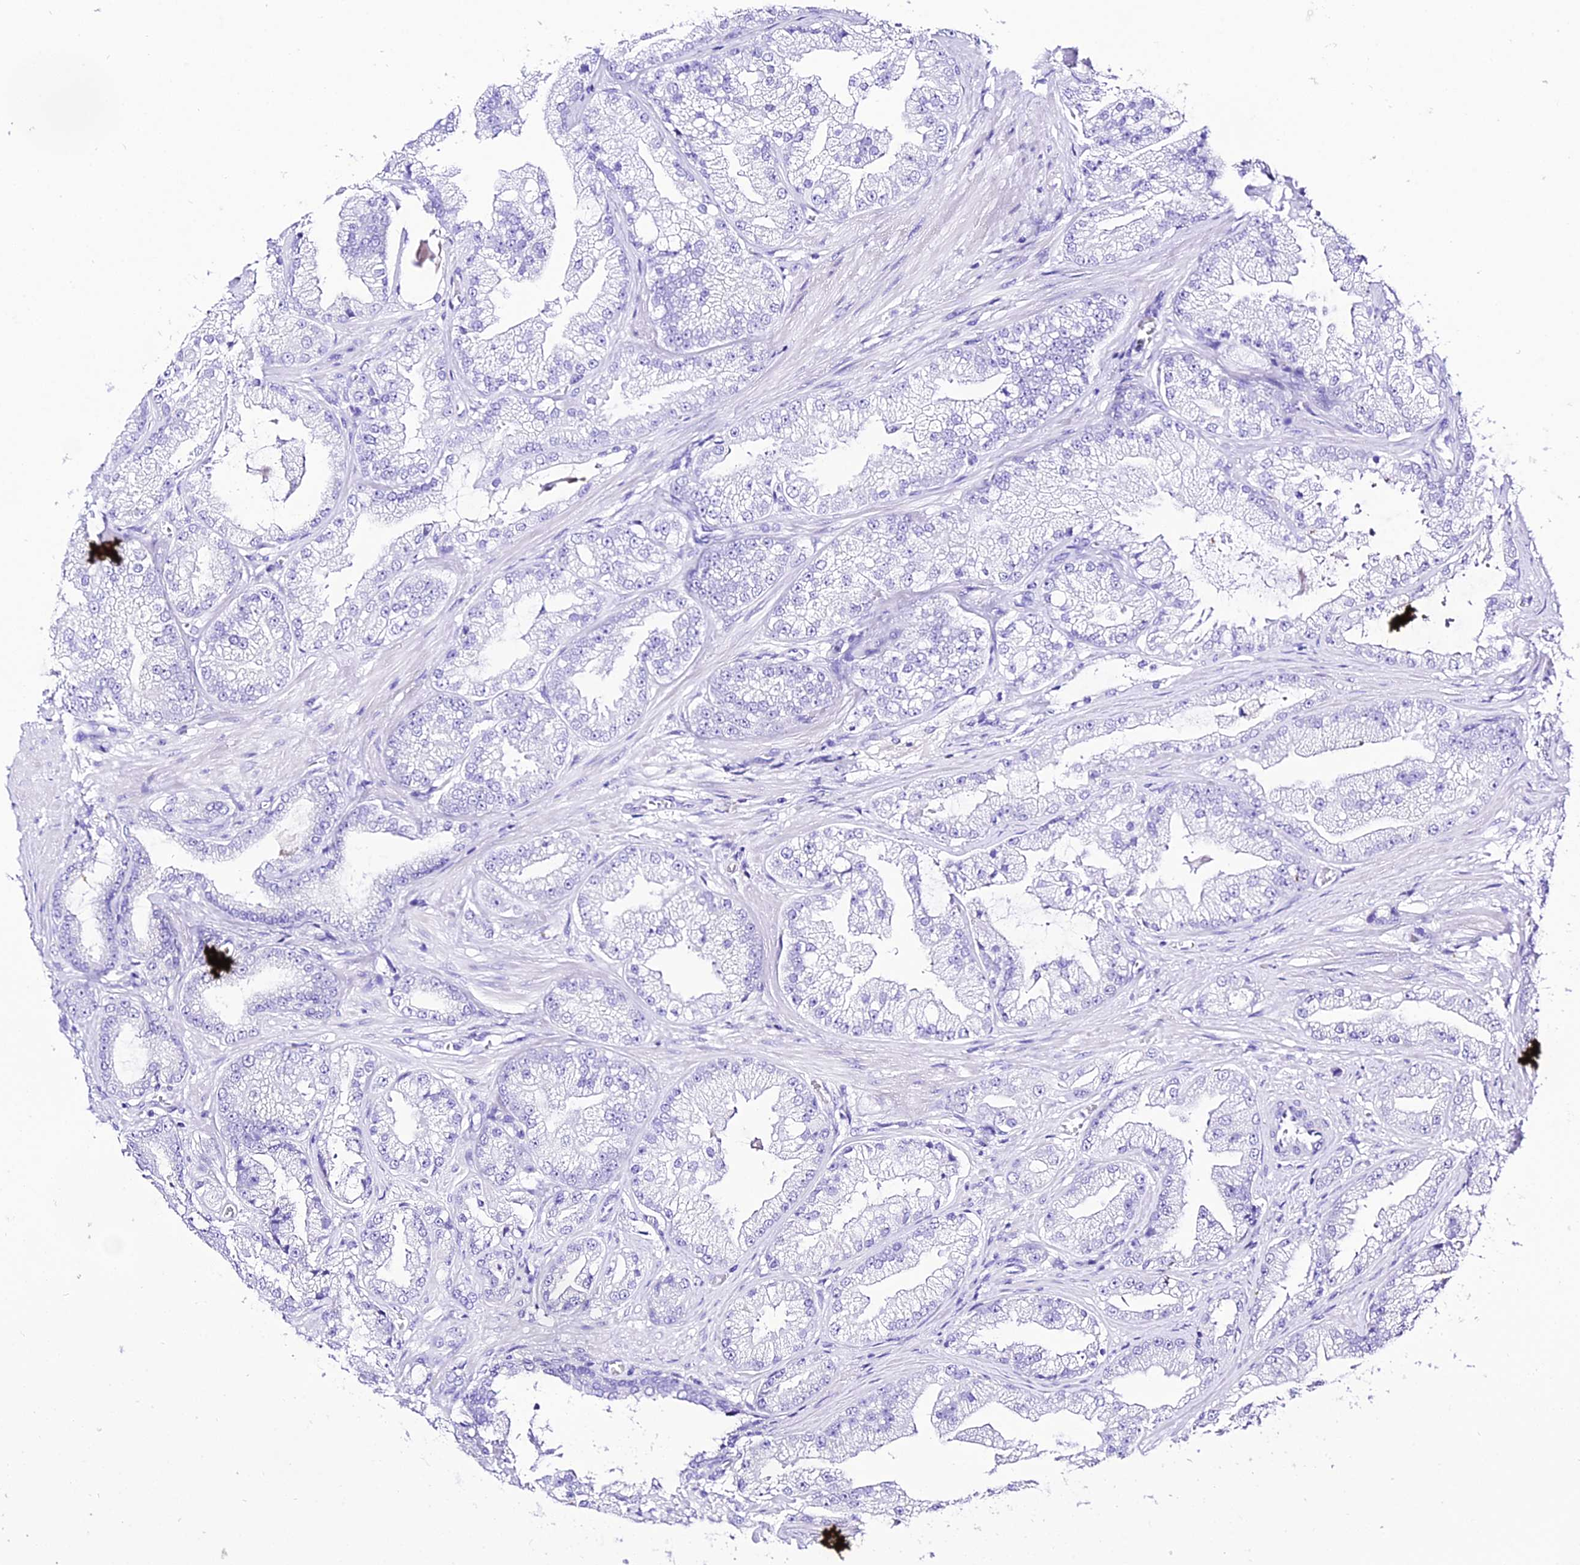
{"staining": {"intensity": "negative", "quantity": "none", "location": "none"}, "tissue": "prostate cancer", "cell_type": "Tumor cells", "image_type": "cancer", "snomed": [{"axis": "morphology", "description": "Adenocarcinoma, Low grade"}, {"axis": "topography", "description": "Prostate"}], "caption": "Immunohistochemistry (IHC) image of prostate cancer stained for a protein (brown), which reveals no staining in tumor cells.", "gene": "TRMT44", "patient": {"sex": "male", "age": 57}}